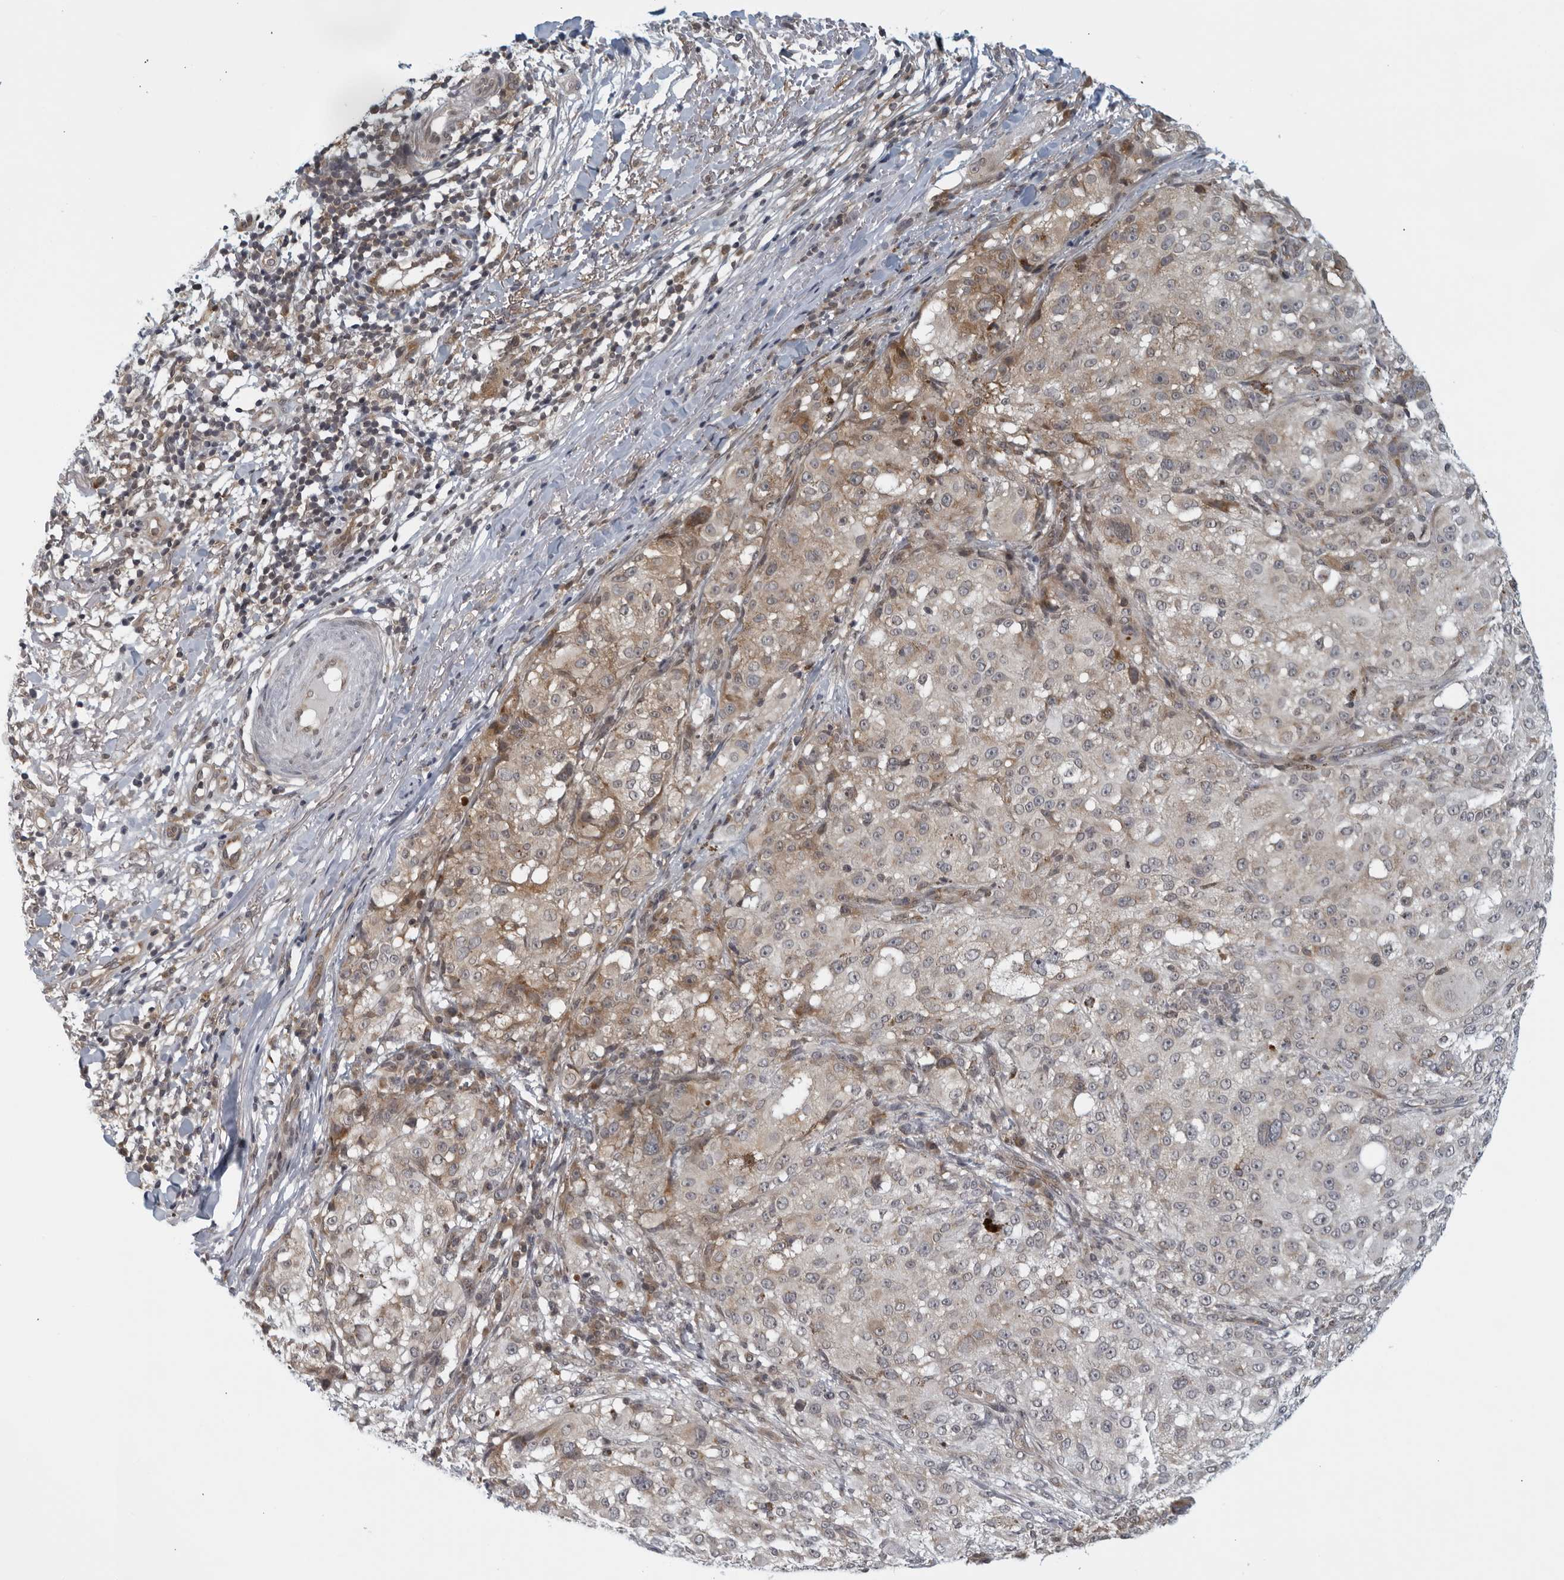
{"staining": {"intensity": "moderate", "quantity": "<25%", "location": "cytoplasmic/membranous"}, "tissue": "melanoma", "cell_type": "Tumor cells", "image_type": "cancer", "snomed": [{"axis": "morphology", "description": "Necrosis, NOS"}, {"axis": "morphology", "description": "Malignant melanoma, NOS"}, {"axis": "topography", "description": "Skin"}], "caption": "The immunohistochemical stain labels moderate cytoplasmic/membranous expression in tumor cells of melanoma tissue.", "gene": "RC3H1", "patient": {"sex": "female", "age": 87}}